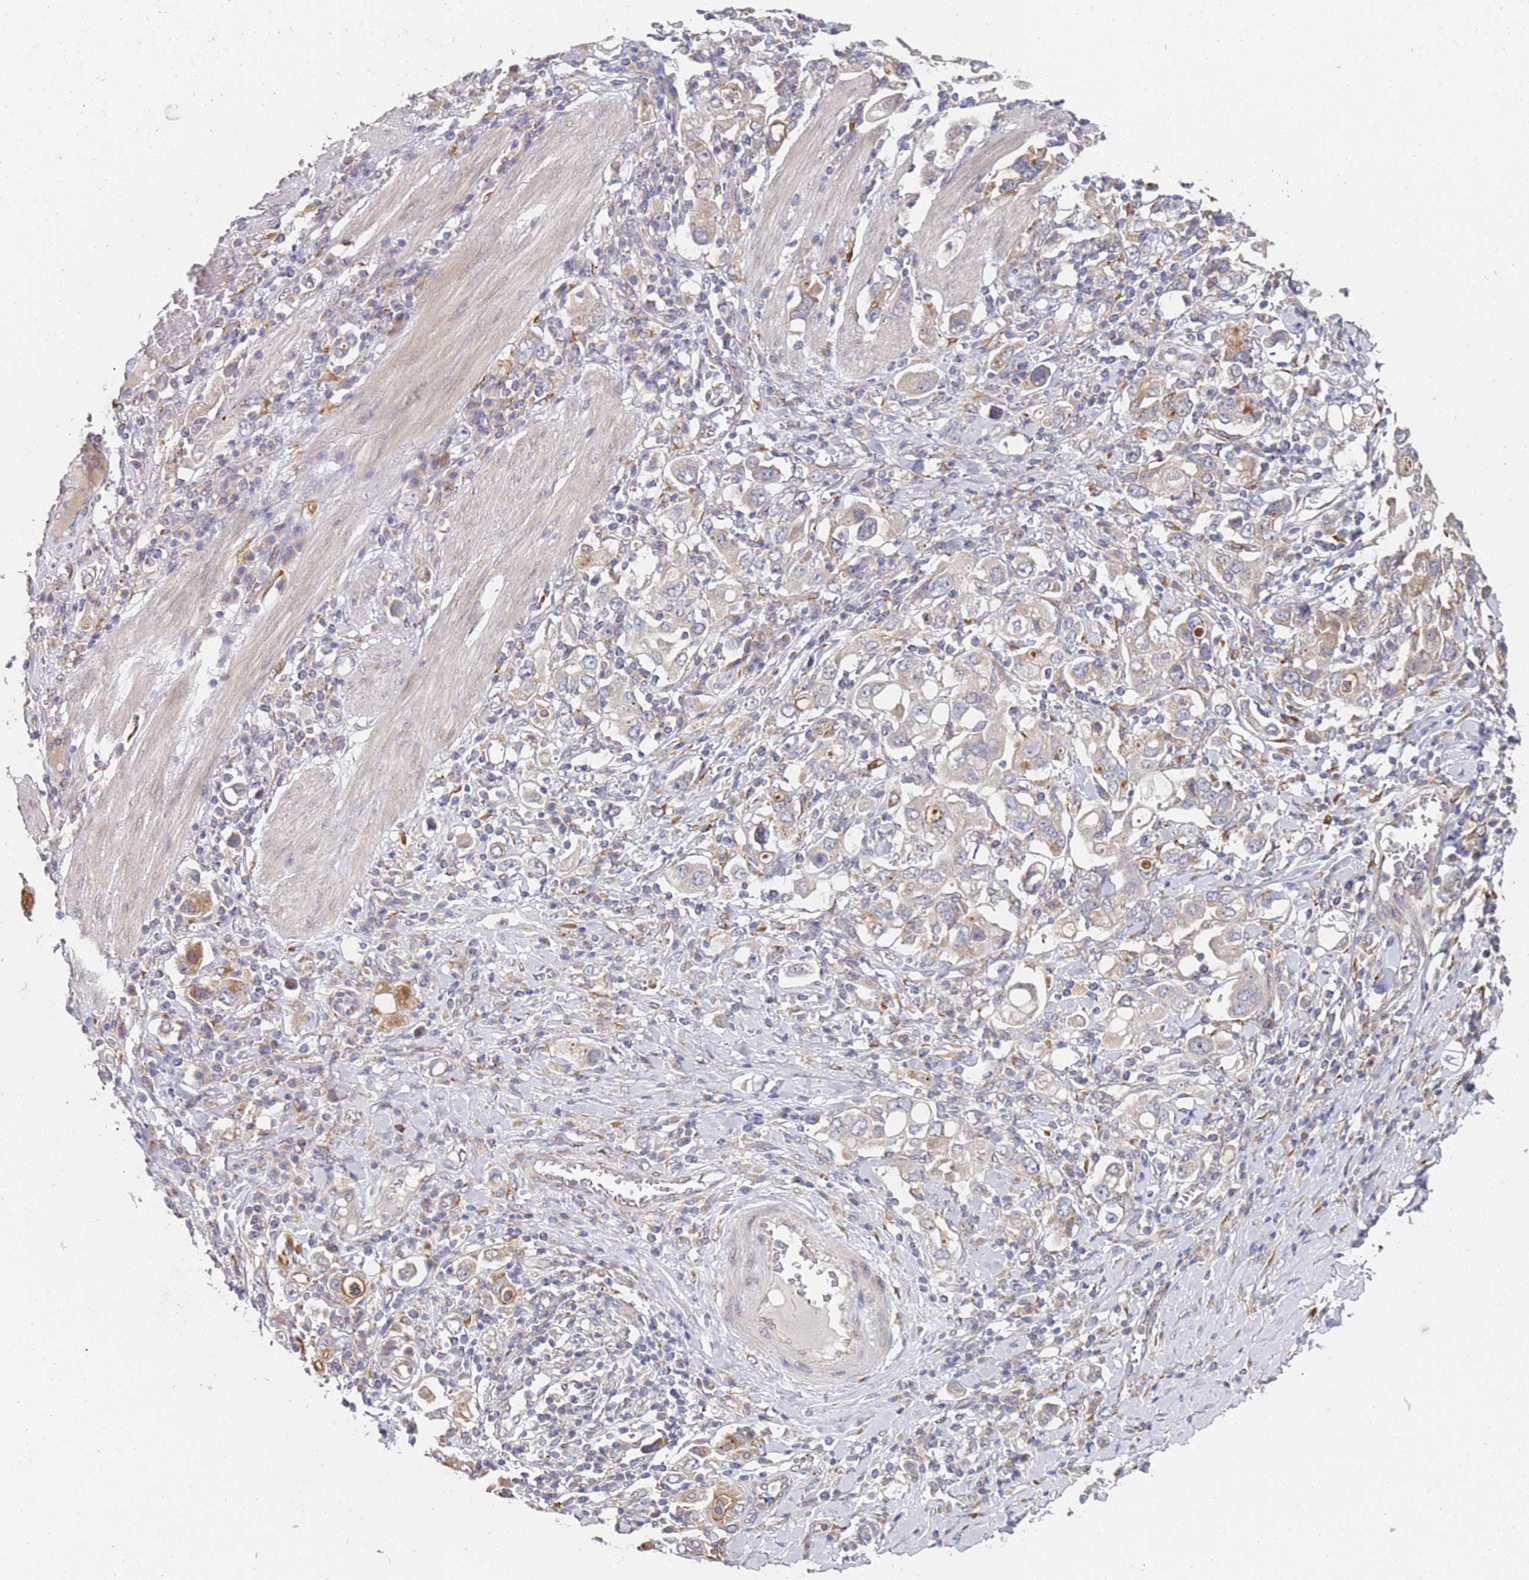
{"staining": {"intensity": "weak", "quantity": "25%-75%", "location": "cytoplasmic/membranous"}, "tissue": "stomach cancer", "cell_type": "Tumor cells", "image_type": "cancer", "snomed": [{"axis": "morphology", "description": "Adenocarcinoma, NOS"}, {"axis": "topography", "description": "Stomach, upper"}], "caption": "Immunohistochemical staining of stomach adenocarcinoma displays low levels of weak cytoplasmic/membranous expression in approximately 25%-75% of tumor cells.", "gene": "VRK2", "patient": {"sex": "male", "age": 62}}